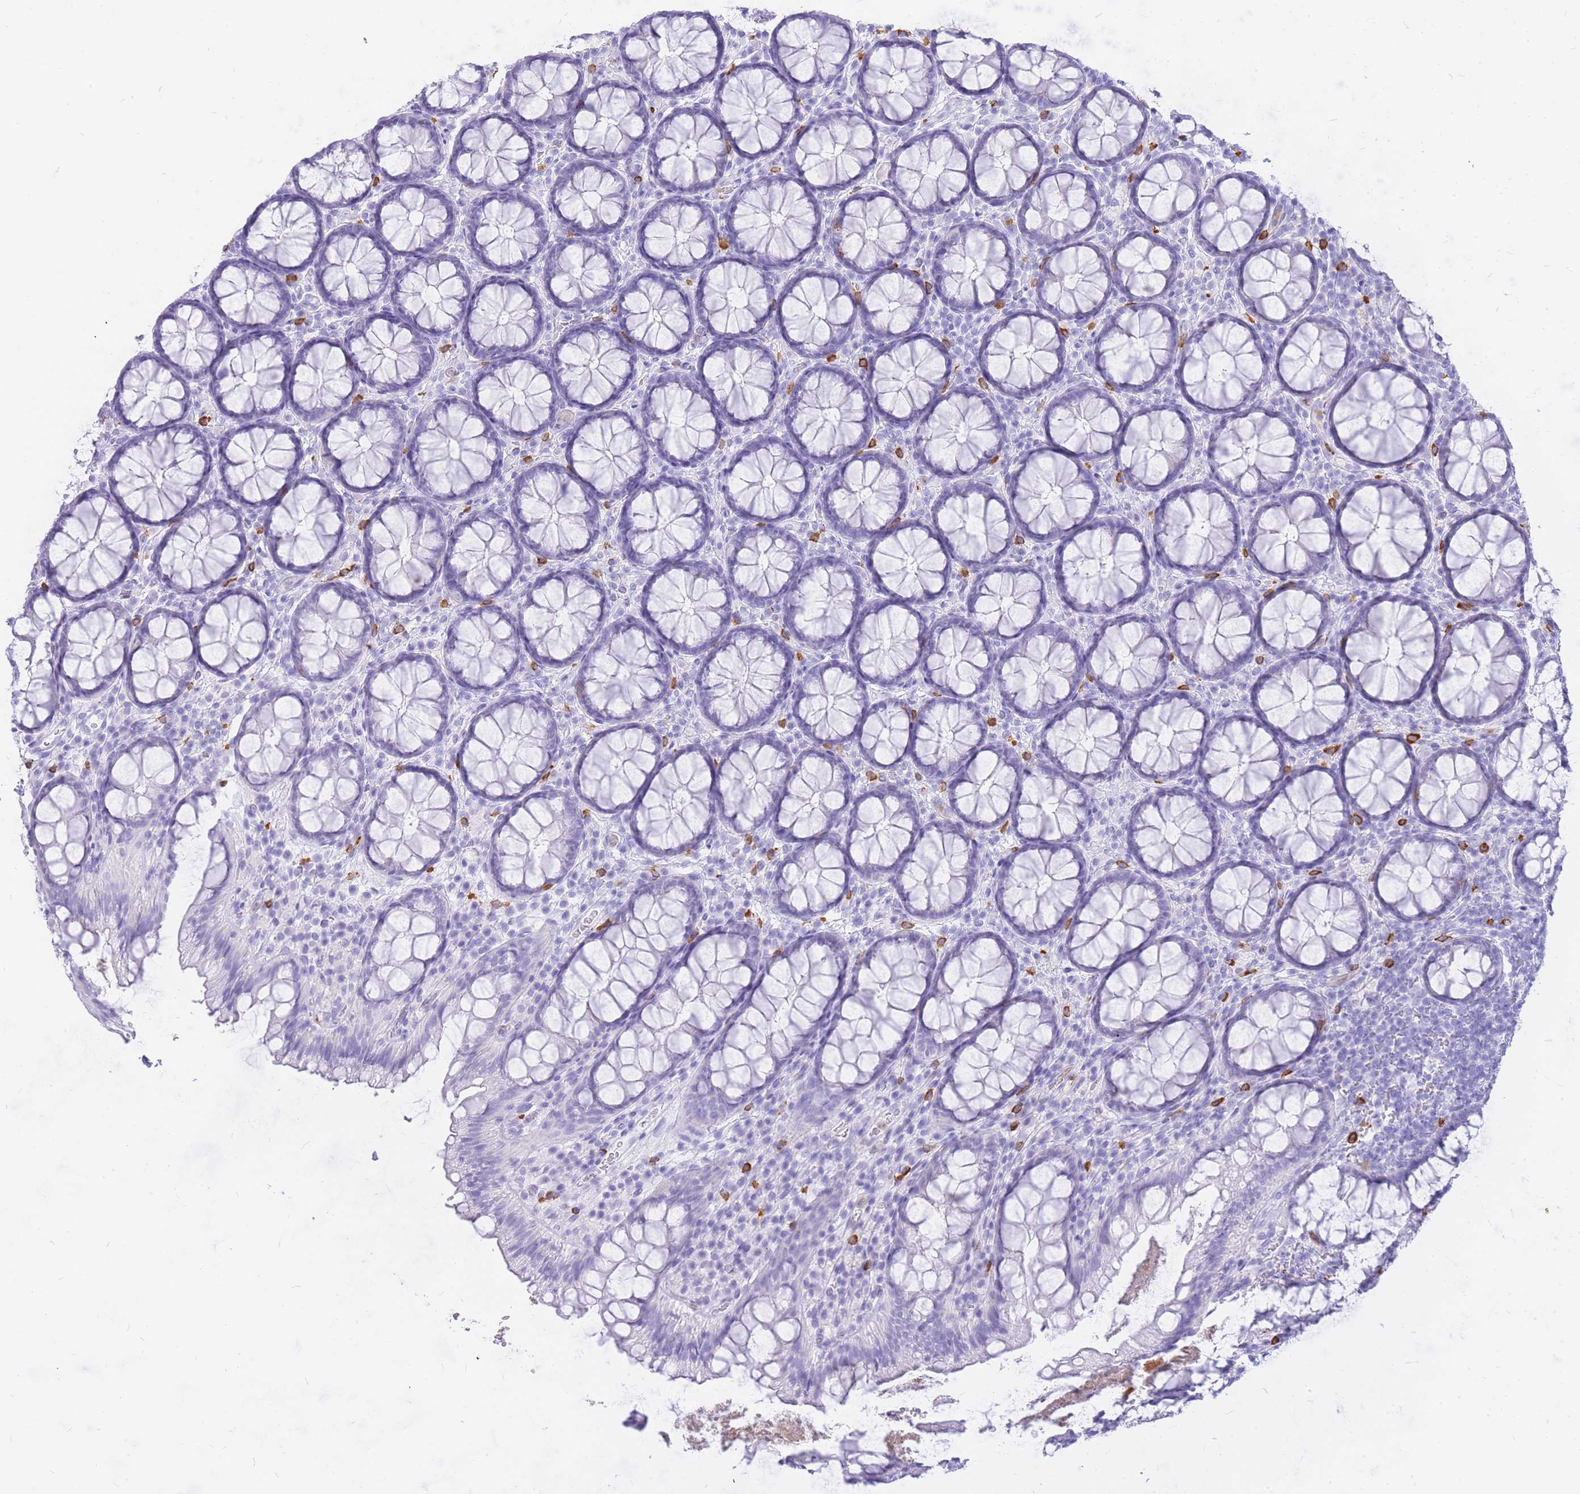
{"staining": {"intensity": "negative", "quantity": "none", "location": "none"}, "tissue": "rectum", "cell_type": "Glandular cells", "image_type": "normal", "snomed": [{"axis": "morphology", "description": "Normal tissue, NOS"}, {"axis": "topography", "description": "Rectum"}], "caption": "An IHC histopathology image of normal rectum is shown. There is no staining in glandular cells of rectum.", "gene": "HERC1", "patient": {"sex": "male", "age": 83}}